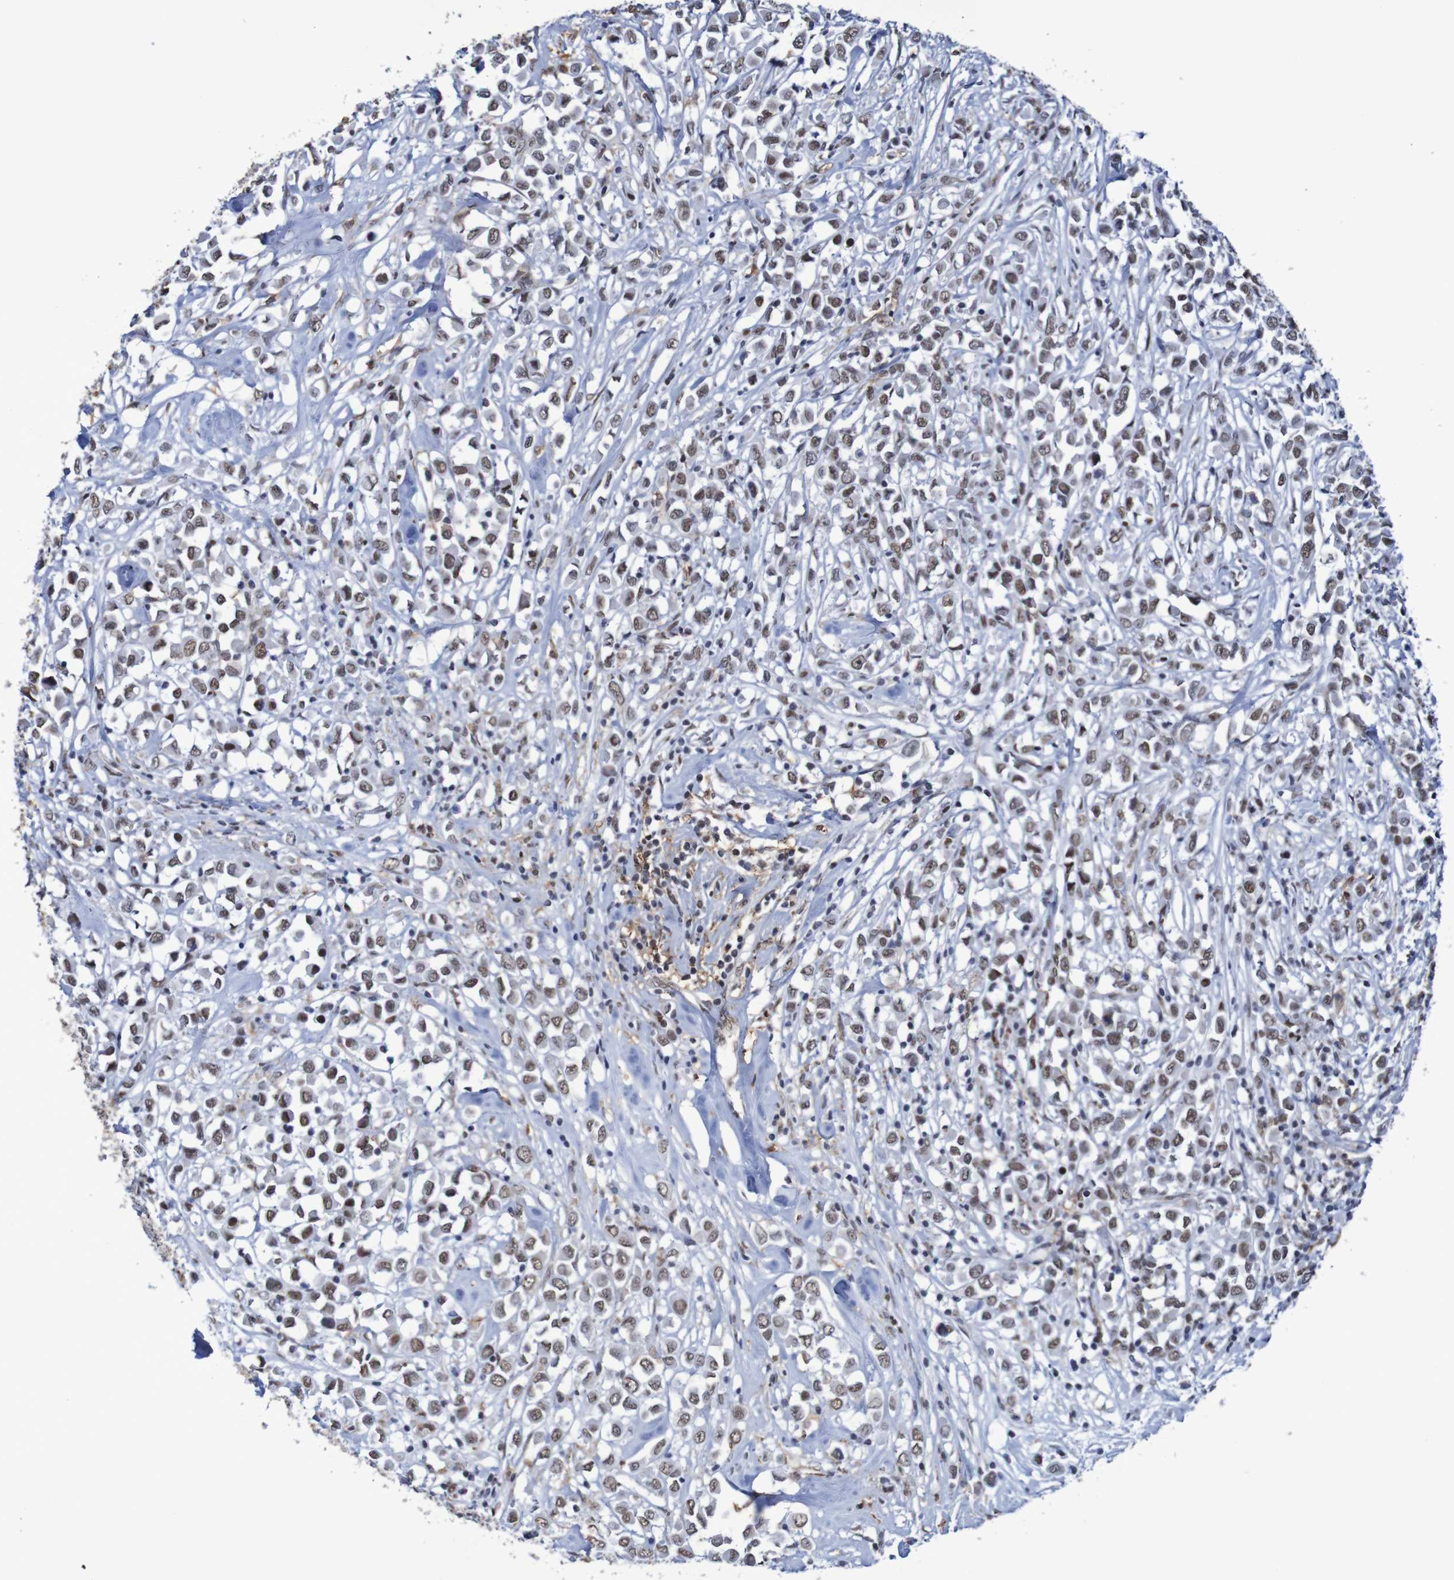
{"staining": {"intensity": "moderate", "quantity": ">75%", "location": "nuclear"}, "tissue": "breast cancer", "cell_type": "Tumor cells", "image_type": "cancer", "snomed": [{"axis": "morphology", "description": "Duct carcinoma"}, {"axis": "topography", "description": "Breast"}], "caption": "There is medium levels of moderate nuclear positivity in tumor cells of invasive ductal carcinoma (breast), as demonstrated by immunohistochemical staining (brown color).", "gene": "MRTFB", "patient": {"sex": "female", "age": 61}}